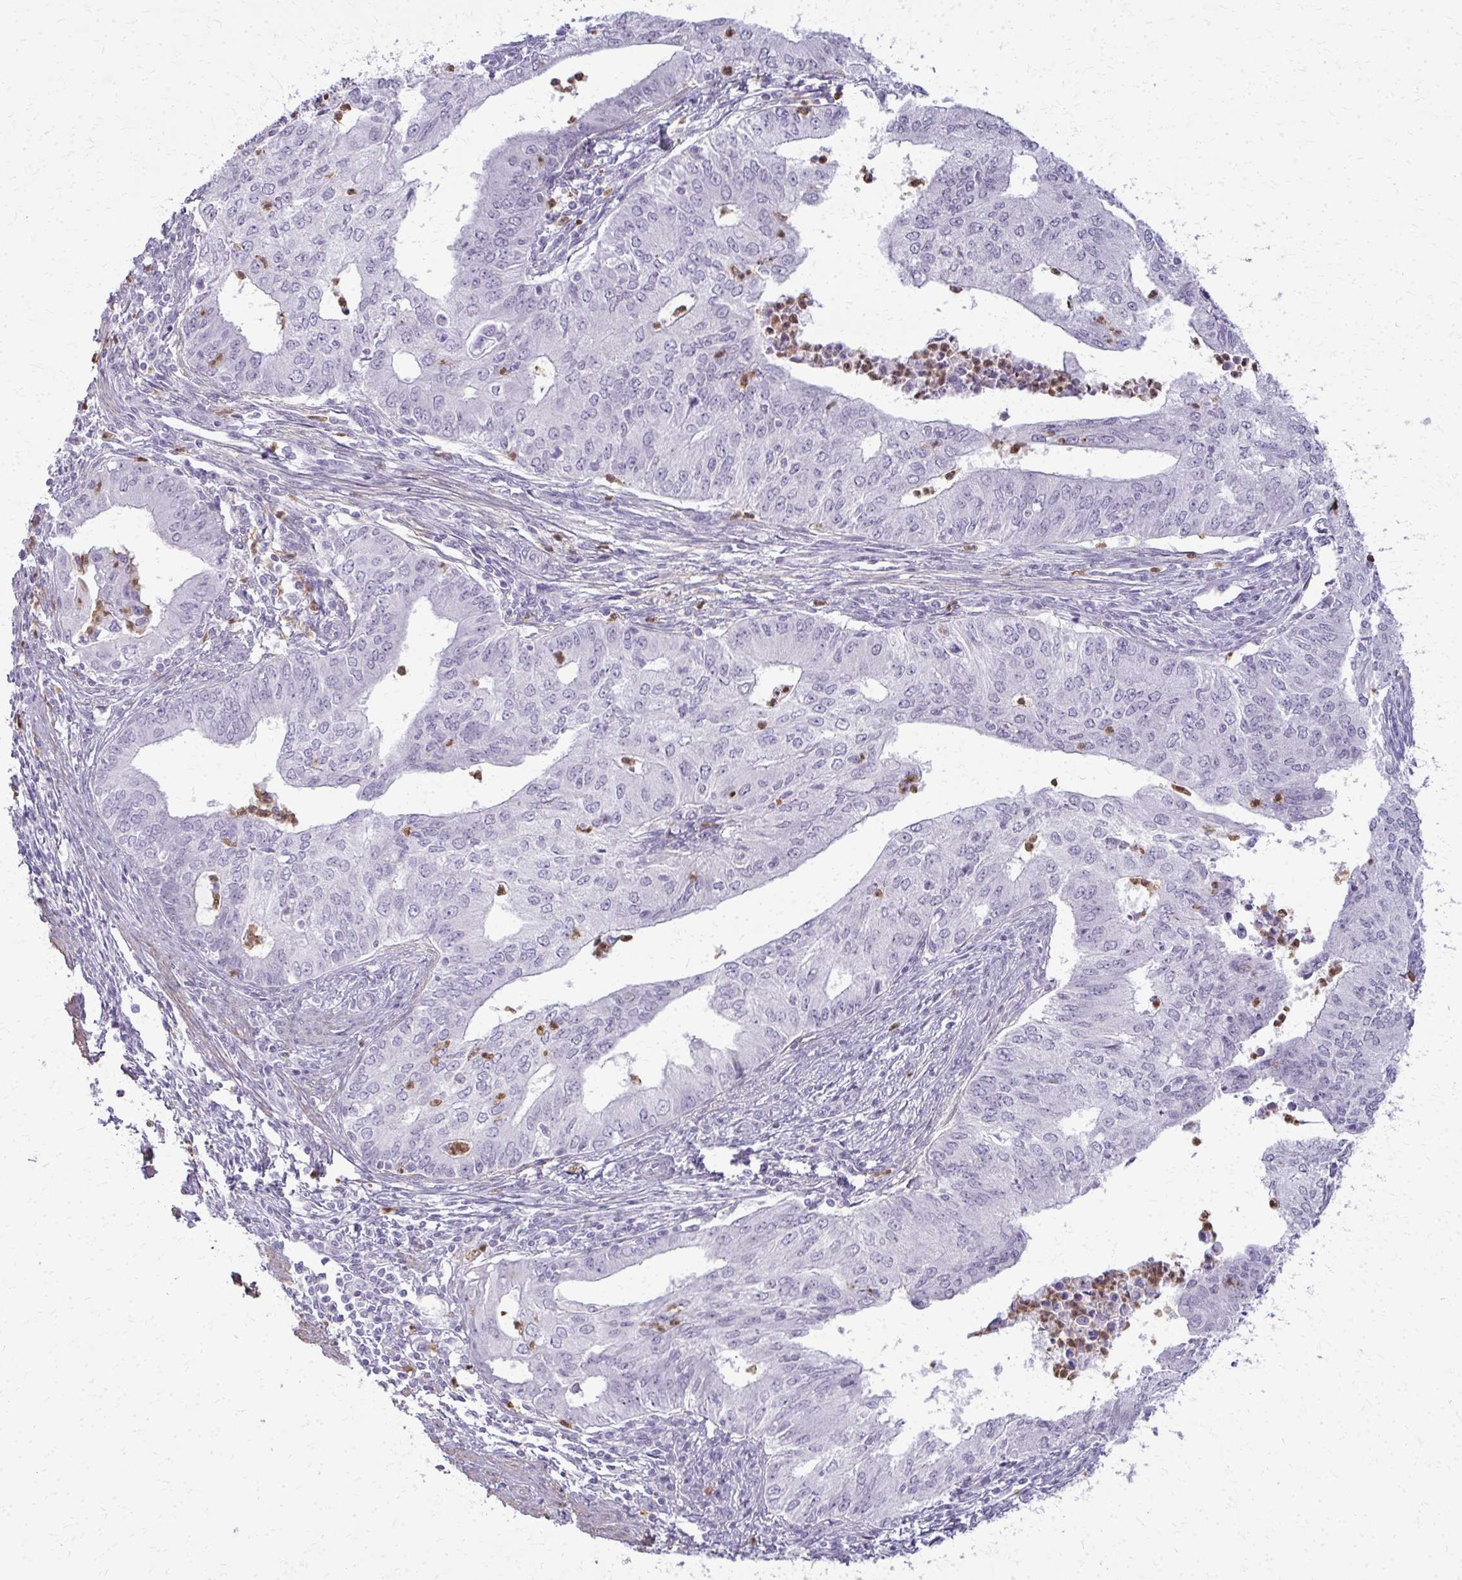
{"staining": {"intensity": "negative", "quantity": "none", "location": "none"}, "tissue": "endometrial cancer", "cell_type": "Tumor cells", "image_type": "cancer", "snomed": [{"axis": "morphology", "description": "Adenocarcinoma, NOS"}, {"axis": "topography", "description": "Endometrium"}], "caption": "An immunohistochemistry micrograph of endometrial cancer (adenocarcinoma) is shown. There is no staining in tumor cells of endometrial cancer (adenocarcinoma).", "gene": "CA3", "patient": {"sex": "female", "age": 50}}